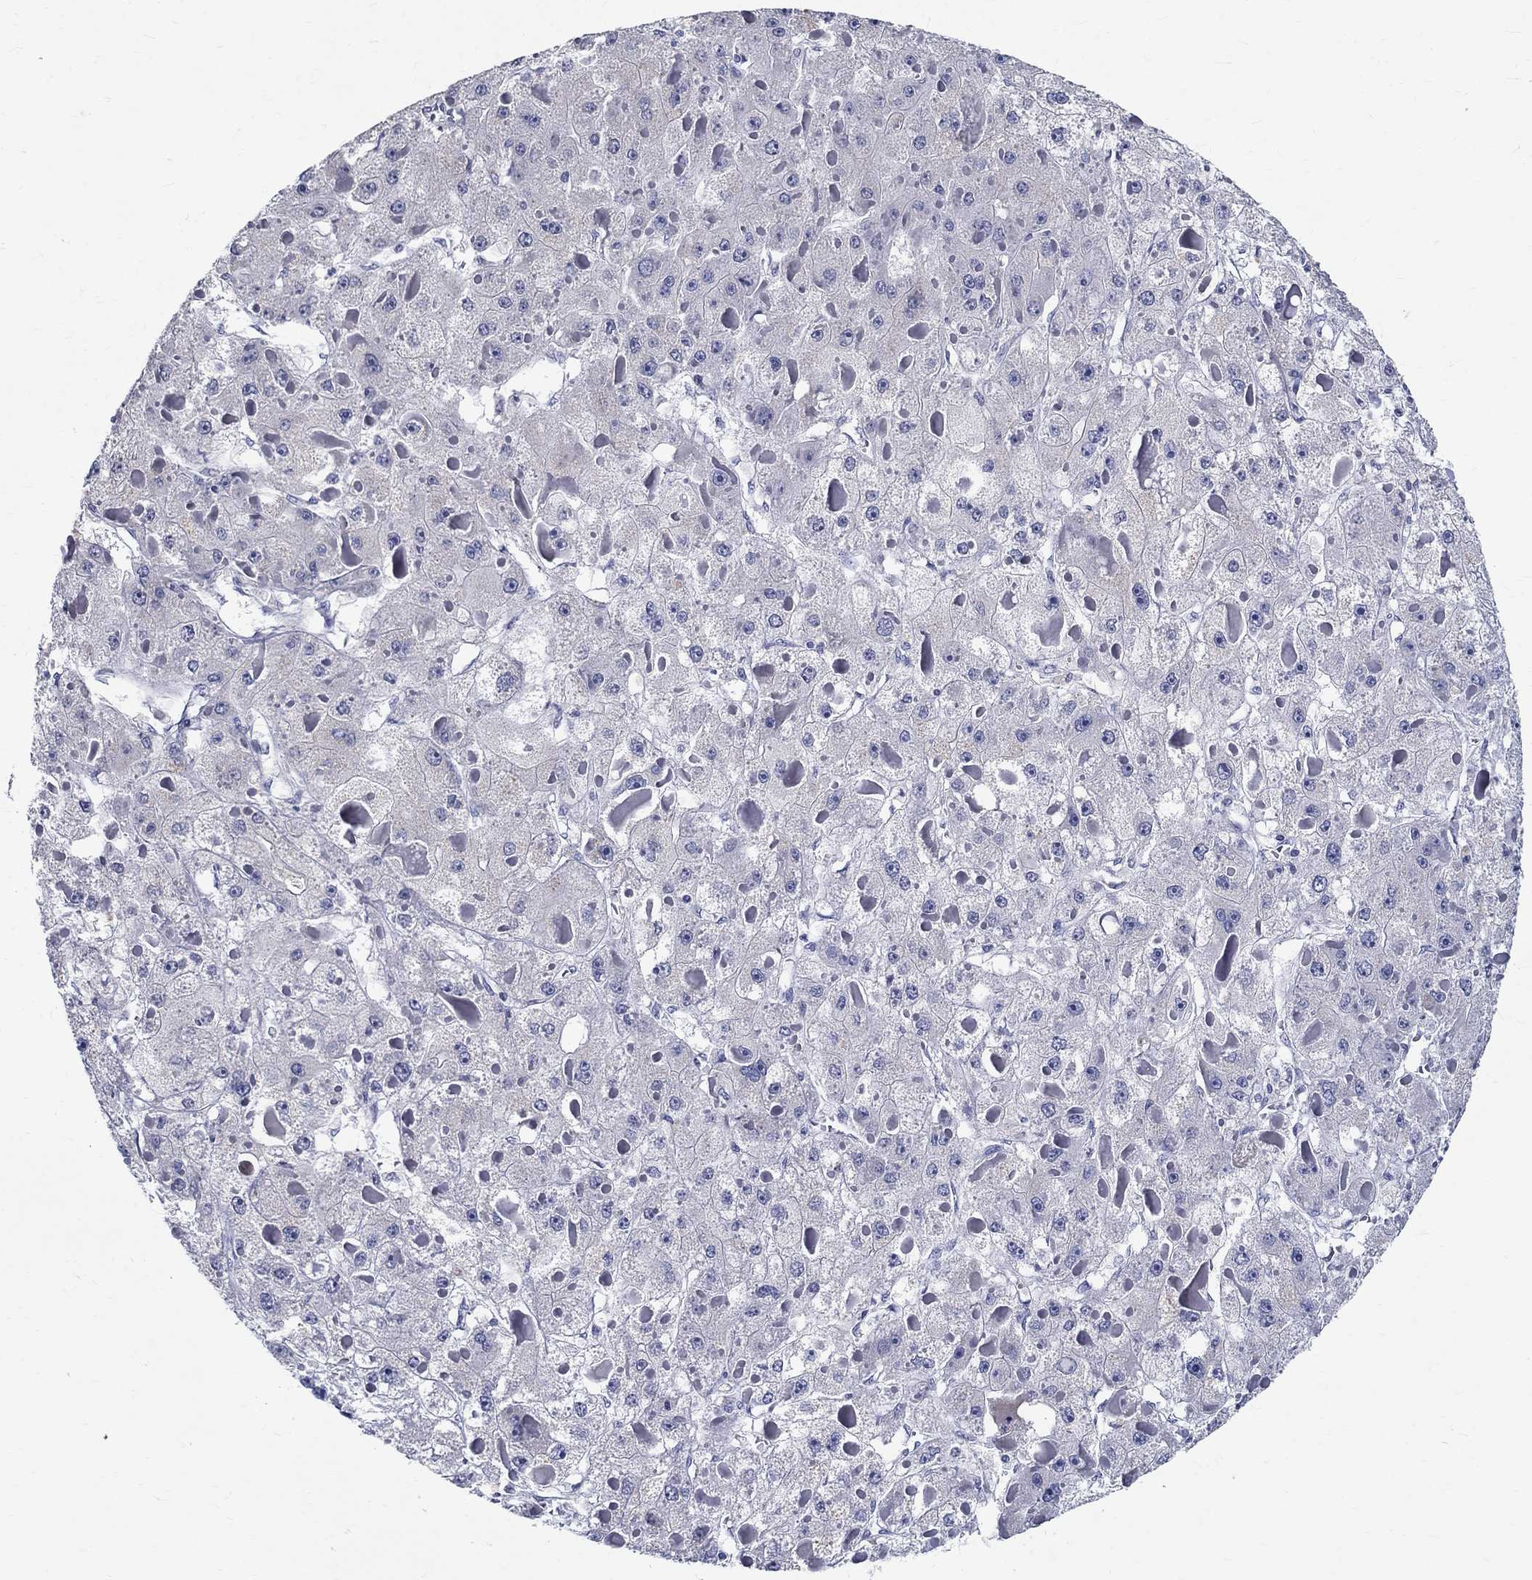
{"staining": {"intensity": "negative", "quantity": "none", "location": "none"}, "tissue": "liver cancer", "cell_type": "Tumor cells", "image_type": "cancer", "snomed": [{"axis": "morphology", "description": "Carcinoma, Hepatocellular, NOS"}, {"axis": "topography", "description": "Liver"}], "caption": "High magnification brightfield microscopy of liver cancer stained with DAB (brown) and counterstained with hematoxylin (blue): tumor cells show no significant staining.", "gene": "CETN1", "patient": {"sex": "female", "age": 73}}